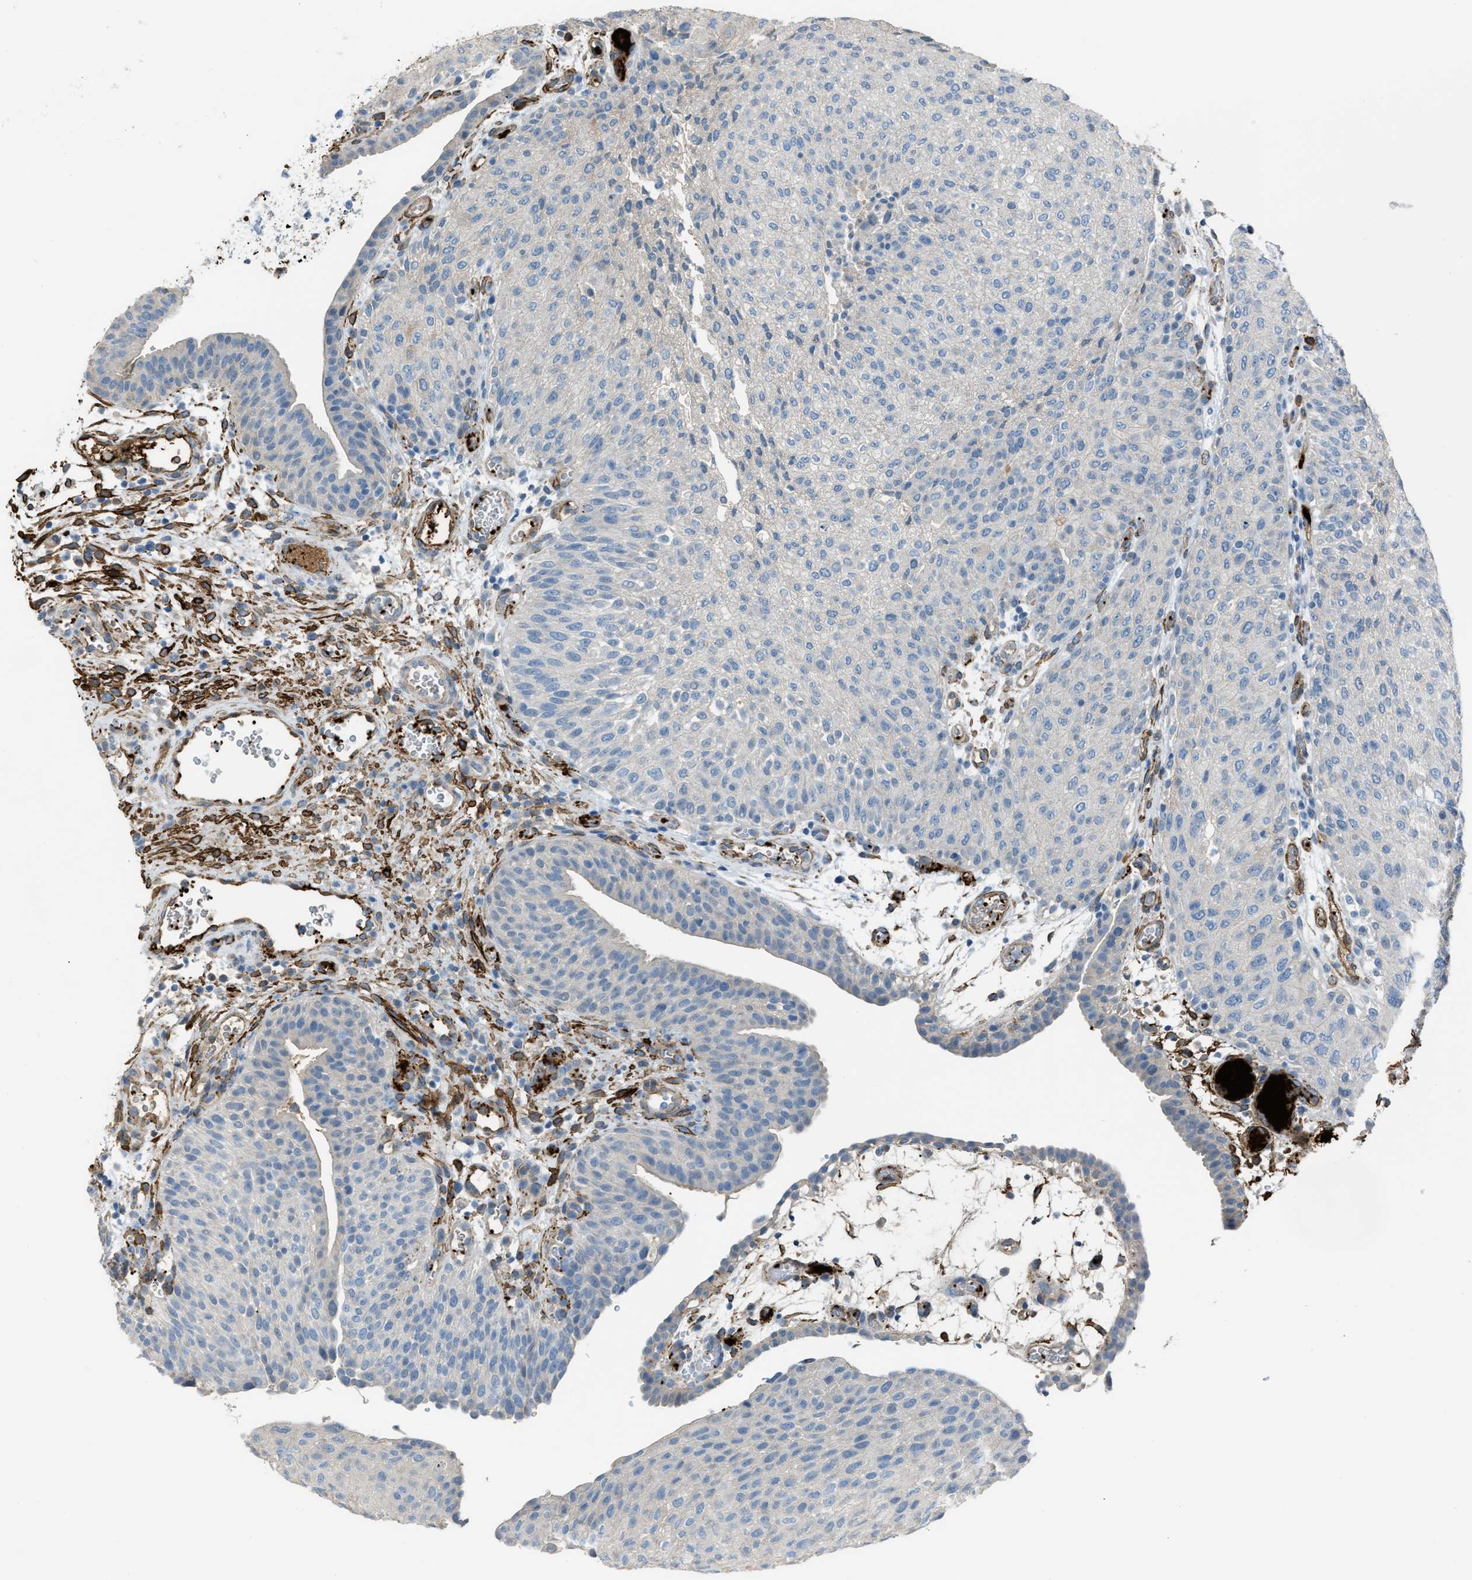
{"staining": {"intensity": "negative", "quantity": "none", "location": "none"}, "tissue": "urothelial cancer", "cell_type": "Tumor cells", "image_type": "cancer", "snomed": [{"axis": "morphology", "description": "Urothelial carcinoma, Low grade"}, {"axis": "morphology", "description": "Urothelial carcinoma, High grade"}, {"axis": "topography", "description": "Urinary bladder"}], "caption": "This is an immunohistochemistry histopathology image of human urothelial carcinoma (low-grade). There is no staining in tumor cells.", "gene": "SLC22A15", "patient": {"sex": "male", "age": 35}}